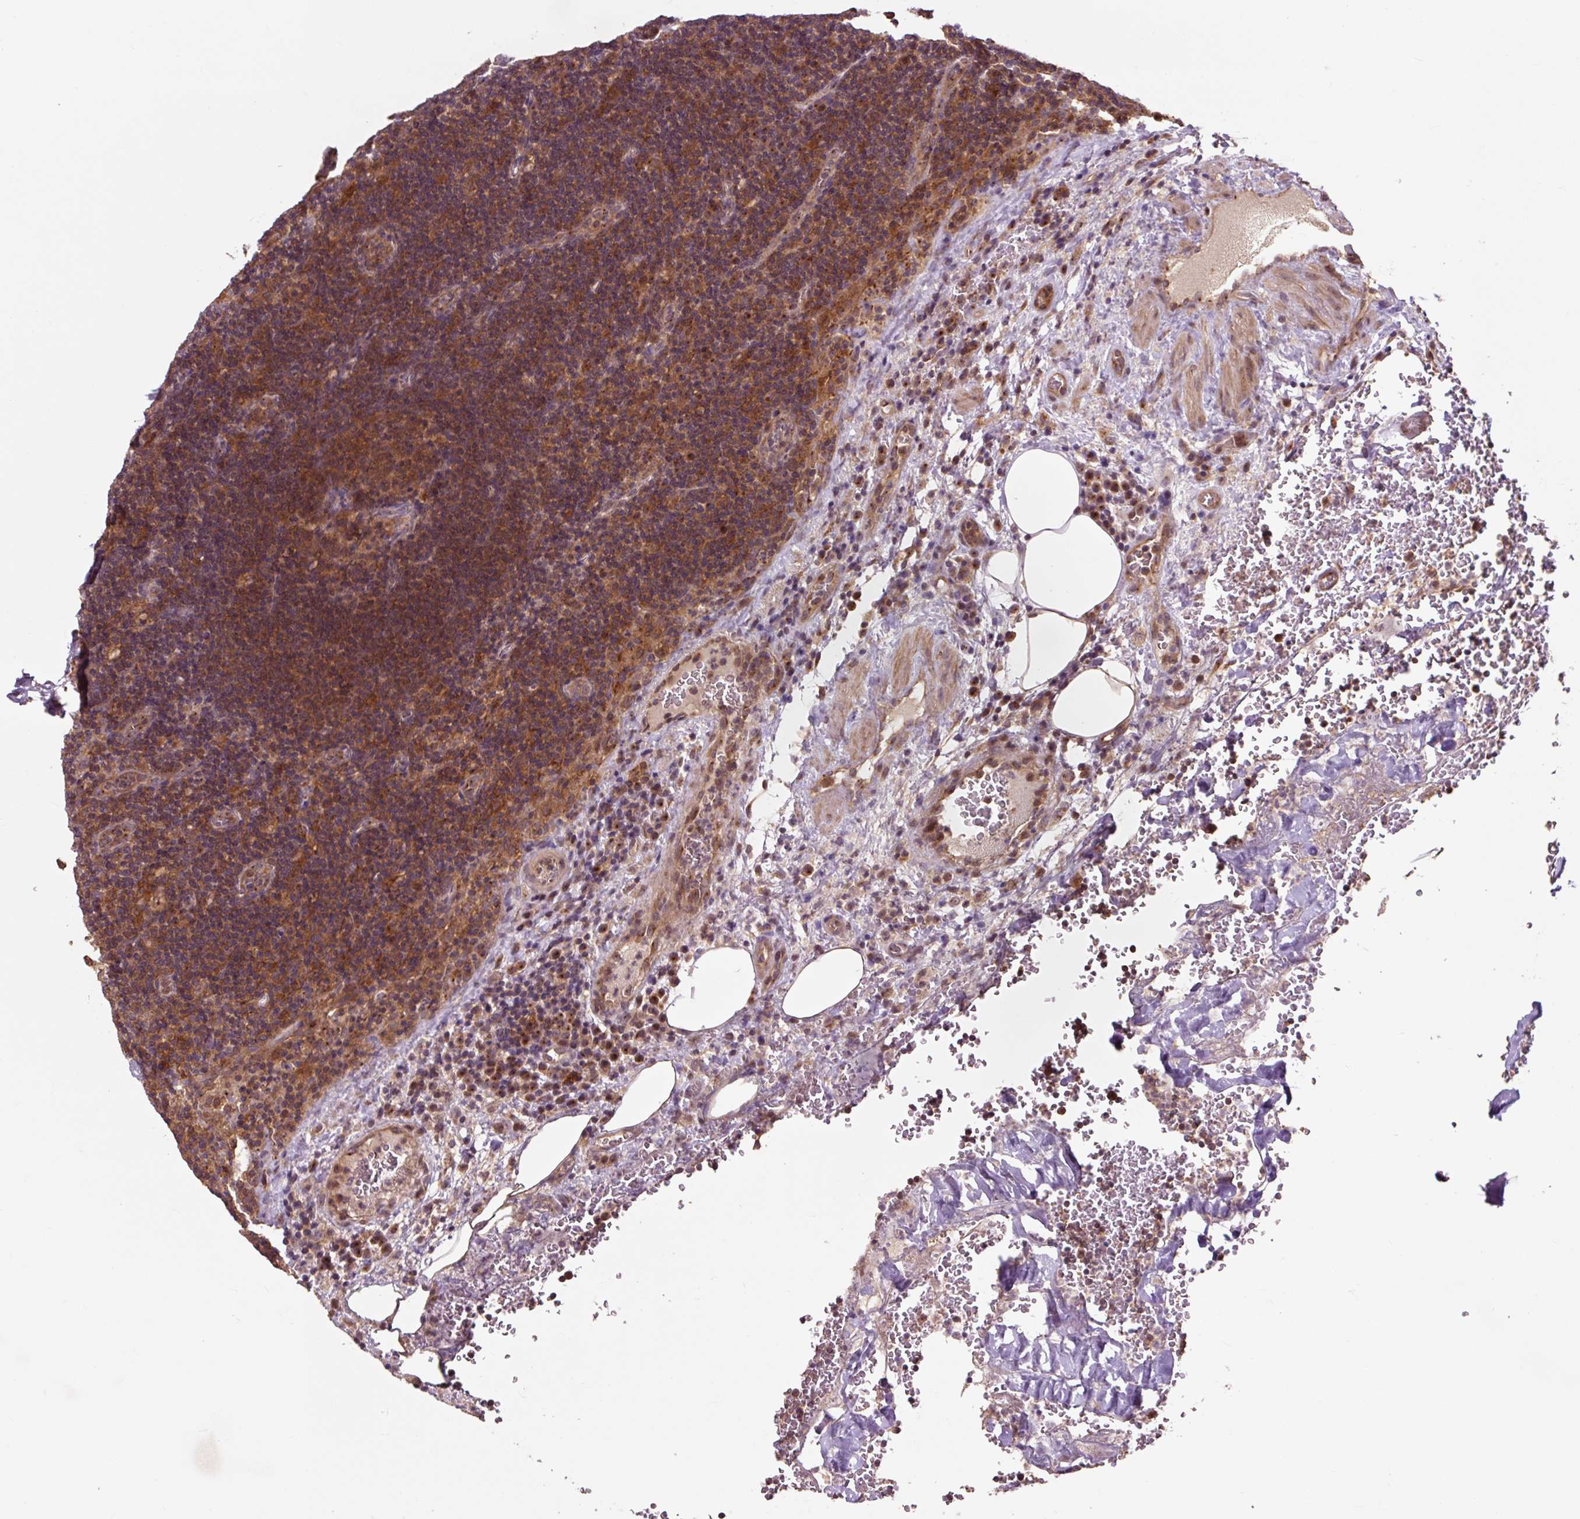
{"staining": {"intensity": "moderate", "quantity": "25%-75%", "location": "cytoplasmic/membranous"}, "tissue": "lymph node", "cell_type": "Germinal center cells", "image_type": "normal", "snomed": [{"axis": "morphology", "description": "Normal tissue, NOS"}, {"axis": "topography", "description": "Lymph node"}], "caption": "Lymph node stained with DAB immunohistochemistry (IHC) exhibits medium levels of moderate cytoplasmic/membranous positivity in approximately 25%-75% of germinal center cells. (IHC, brightfield microscopy, high magnification).", "gene": "MMS19", "patient": {"sex": "female", "age": 70}}